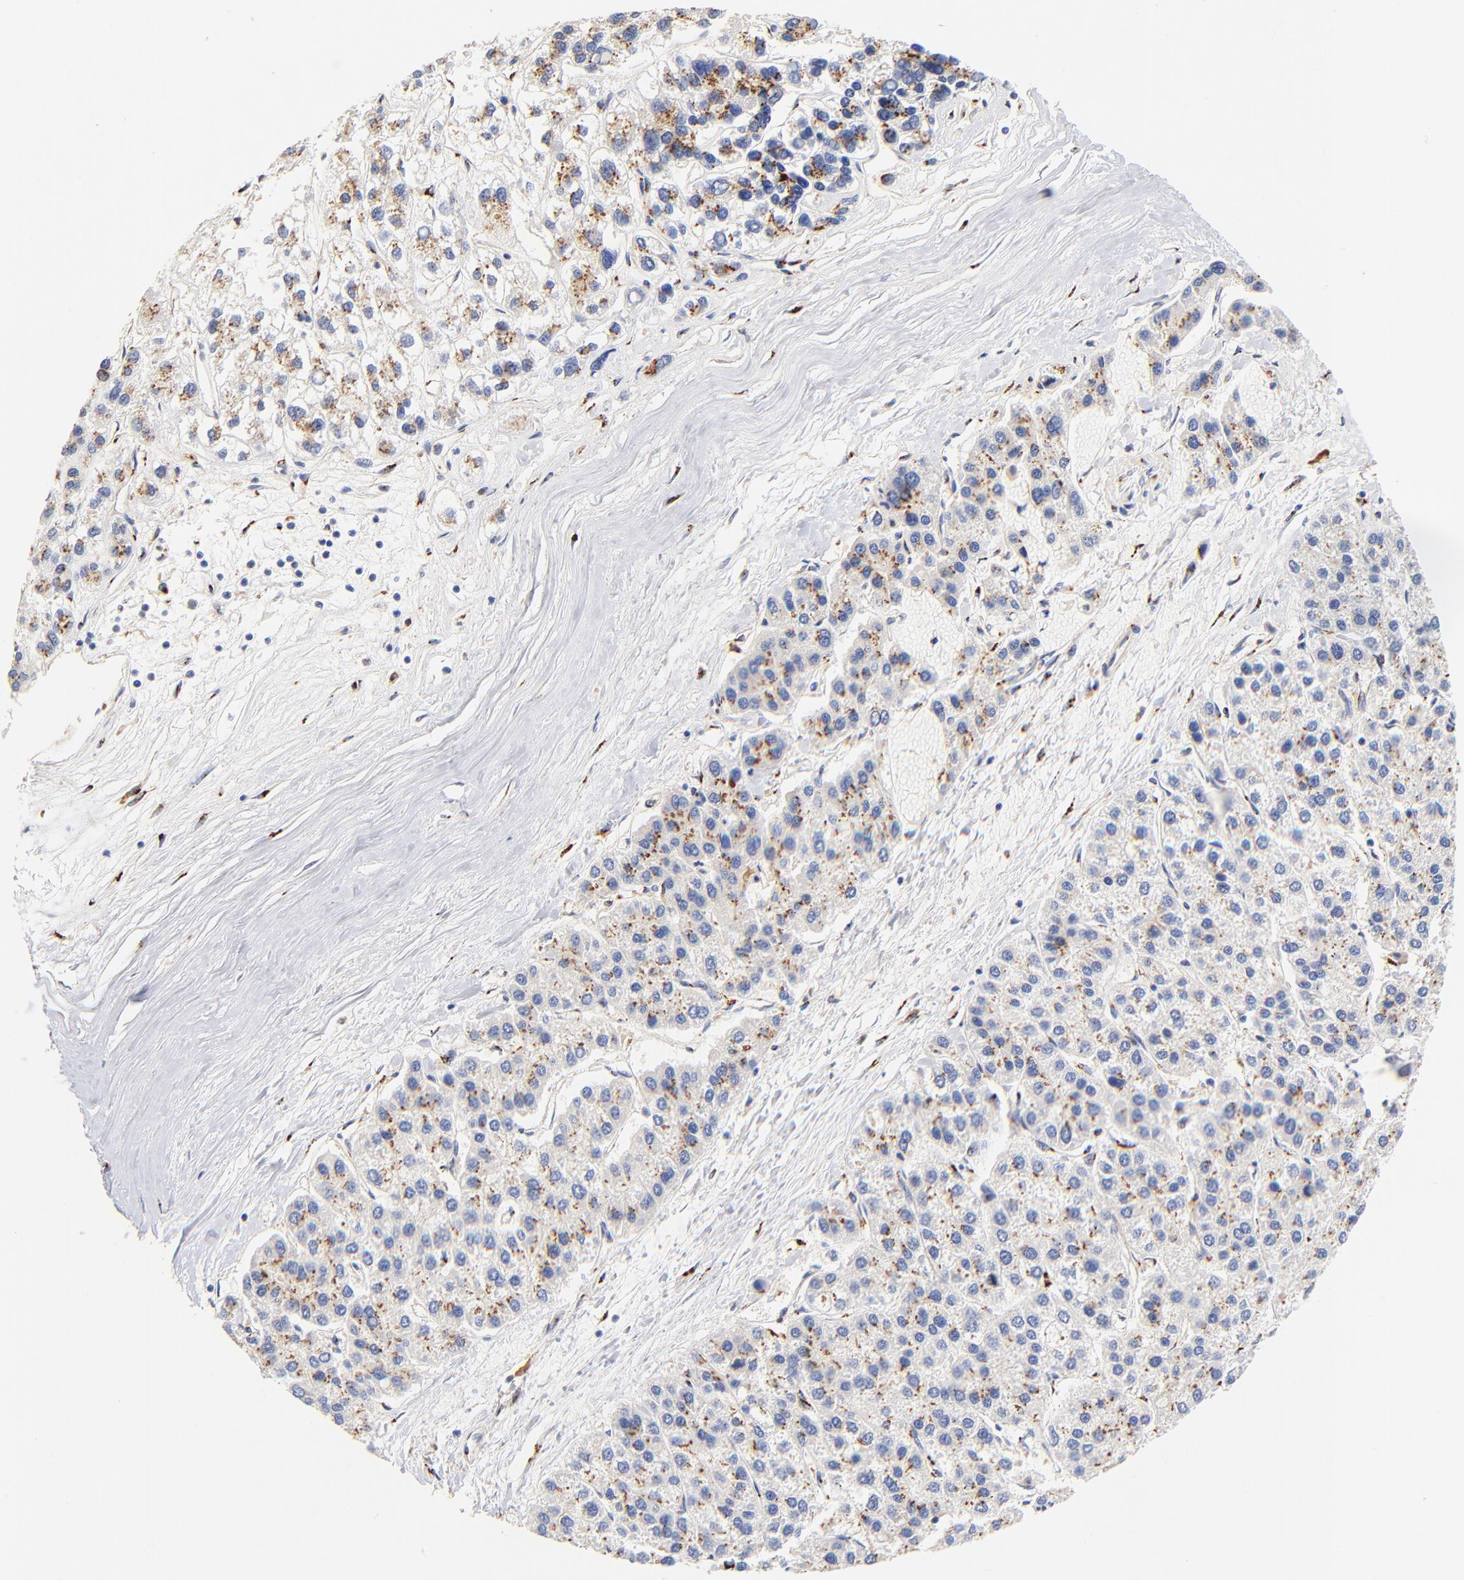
{"staining": {"intensity": "moderate", "quantity": "25%-75%", "location": "cytoplasmic/membranous"}, "tissue": "liver cancer", "cell_type": "Tumor cells", "image_type": "cancer", "snomed": [{"axis": "morphology", "description": "Carcinoma, Hepatocellular, NOS"}, {"axis": "topography", "description": "Liver"}], "caption": "About 25%-75% of tumor cells in liver hepatocellular carcinoma exhibit moderate cytoplasmic/membranous protein staining as visualized by brown immunohistochemical staining.", "gene": "FMNL3", "patient": {"sex": "female", "age": 85}}